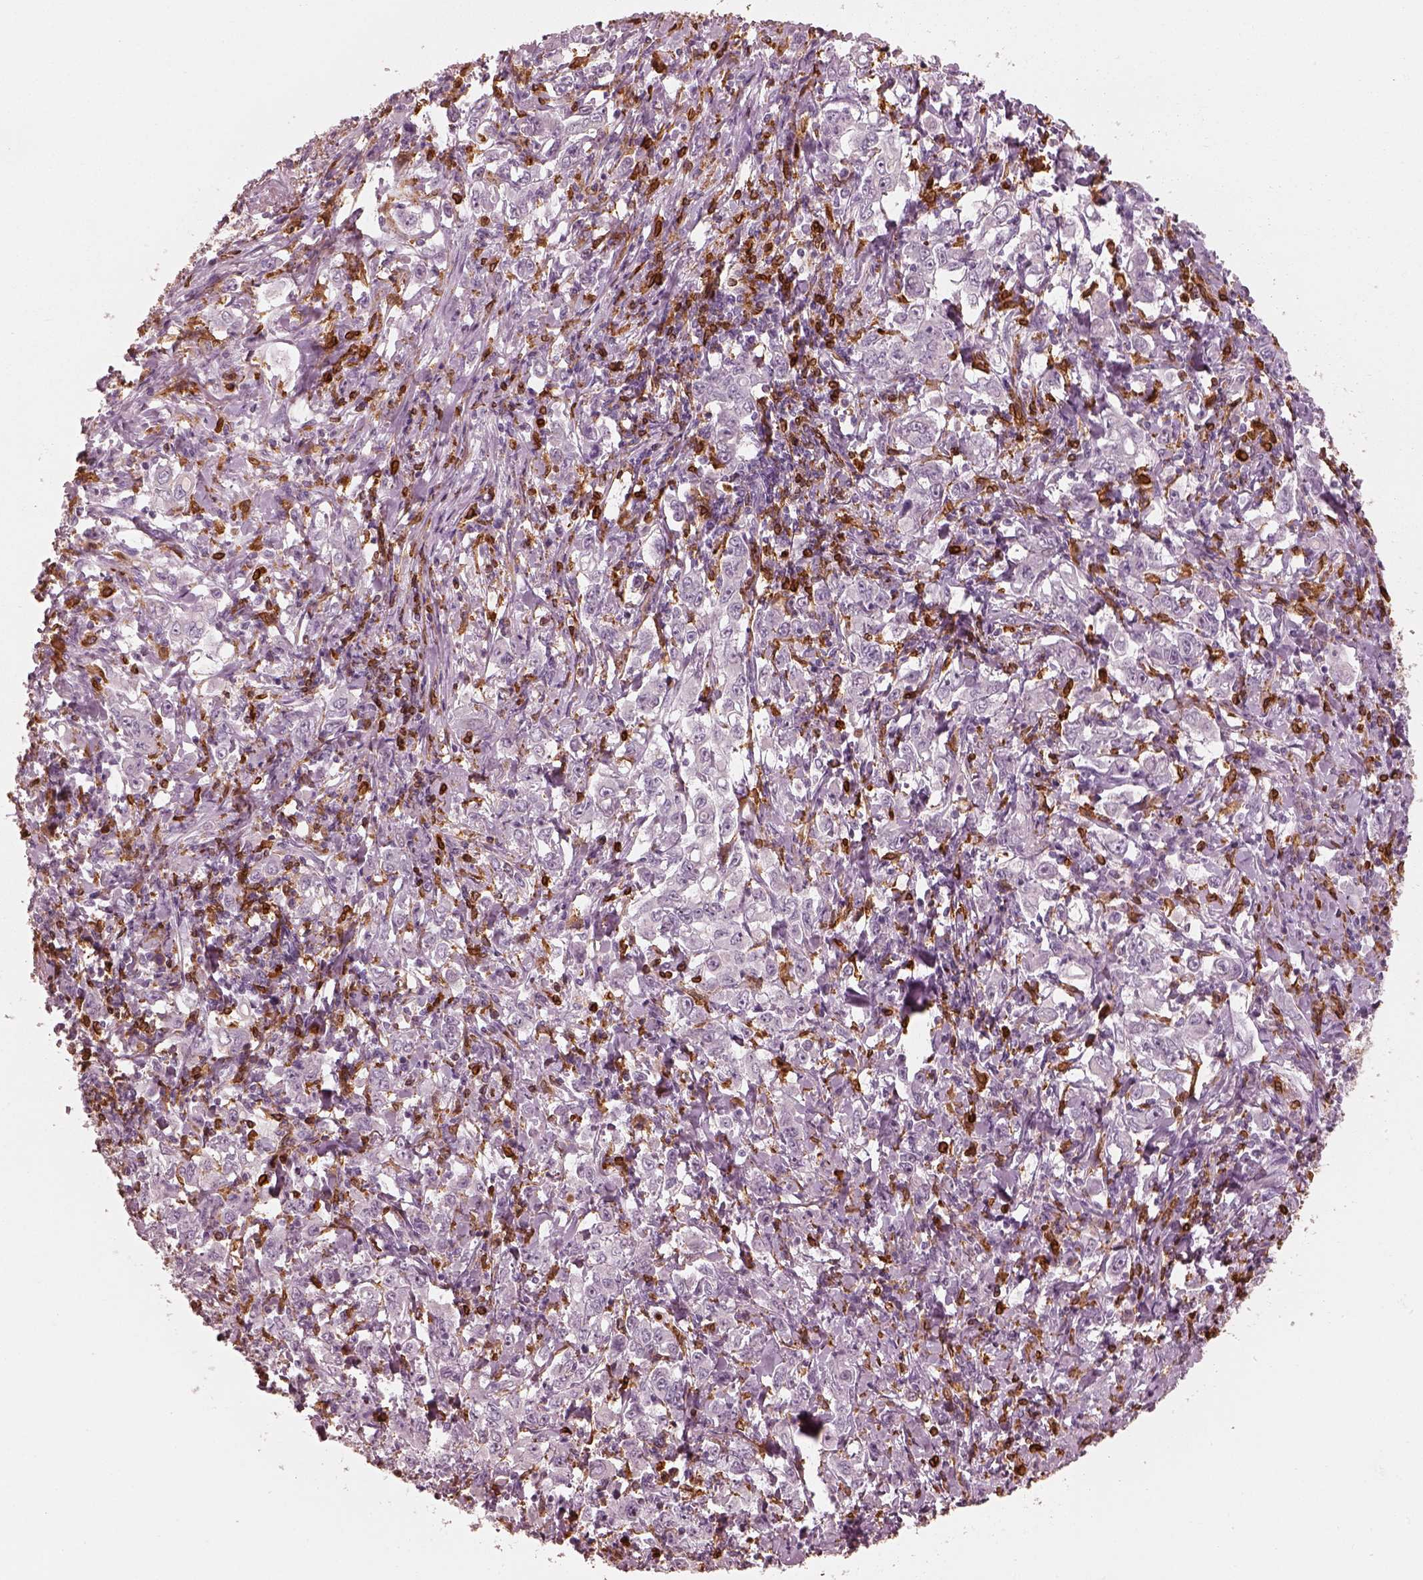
{"staining": {"intensity": "negative", "quantity": "none", "location": "none"}, "tissue": "stomach cancer", "cell_type": "Tumor cells", "image_type": "cancer", "snomed": [{"axis": "morphology", "description": "Adenocarcinoma, NOS"}, {"axis": "topography", "description": "Stomach, lower"}], "caption": "Immunohistochemistry of stomach cancer displays no expression in tumor cells.", "gene": "ALOX5", "patient": {"sex": "female", "age": 72}}